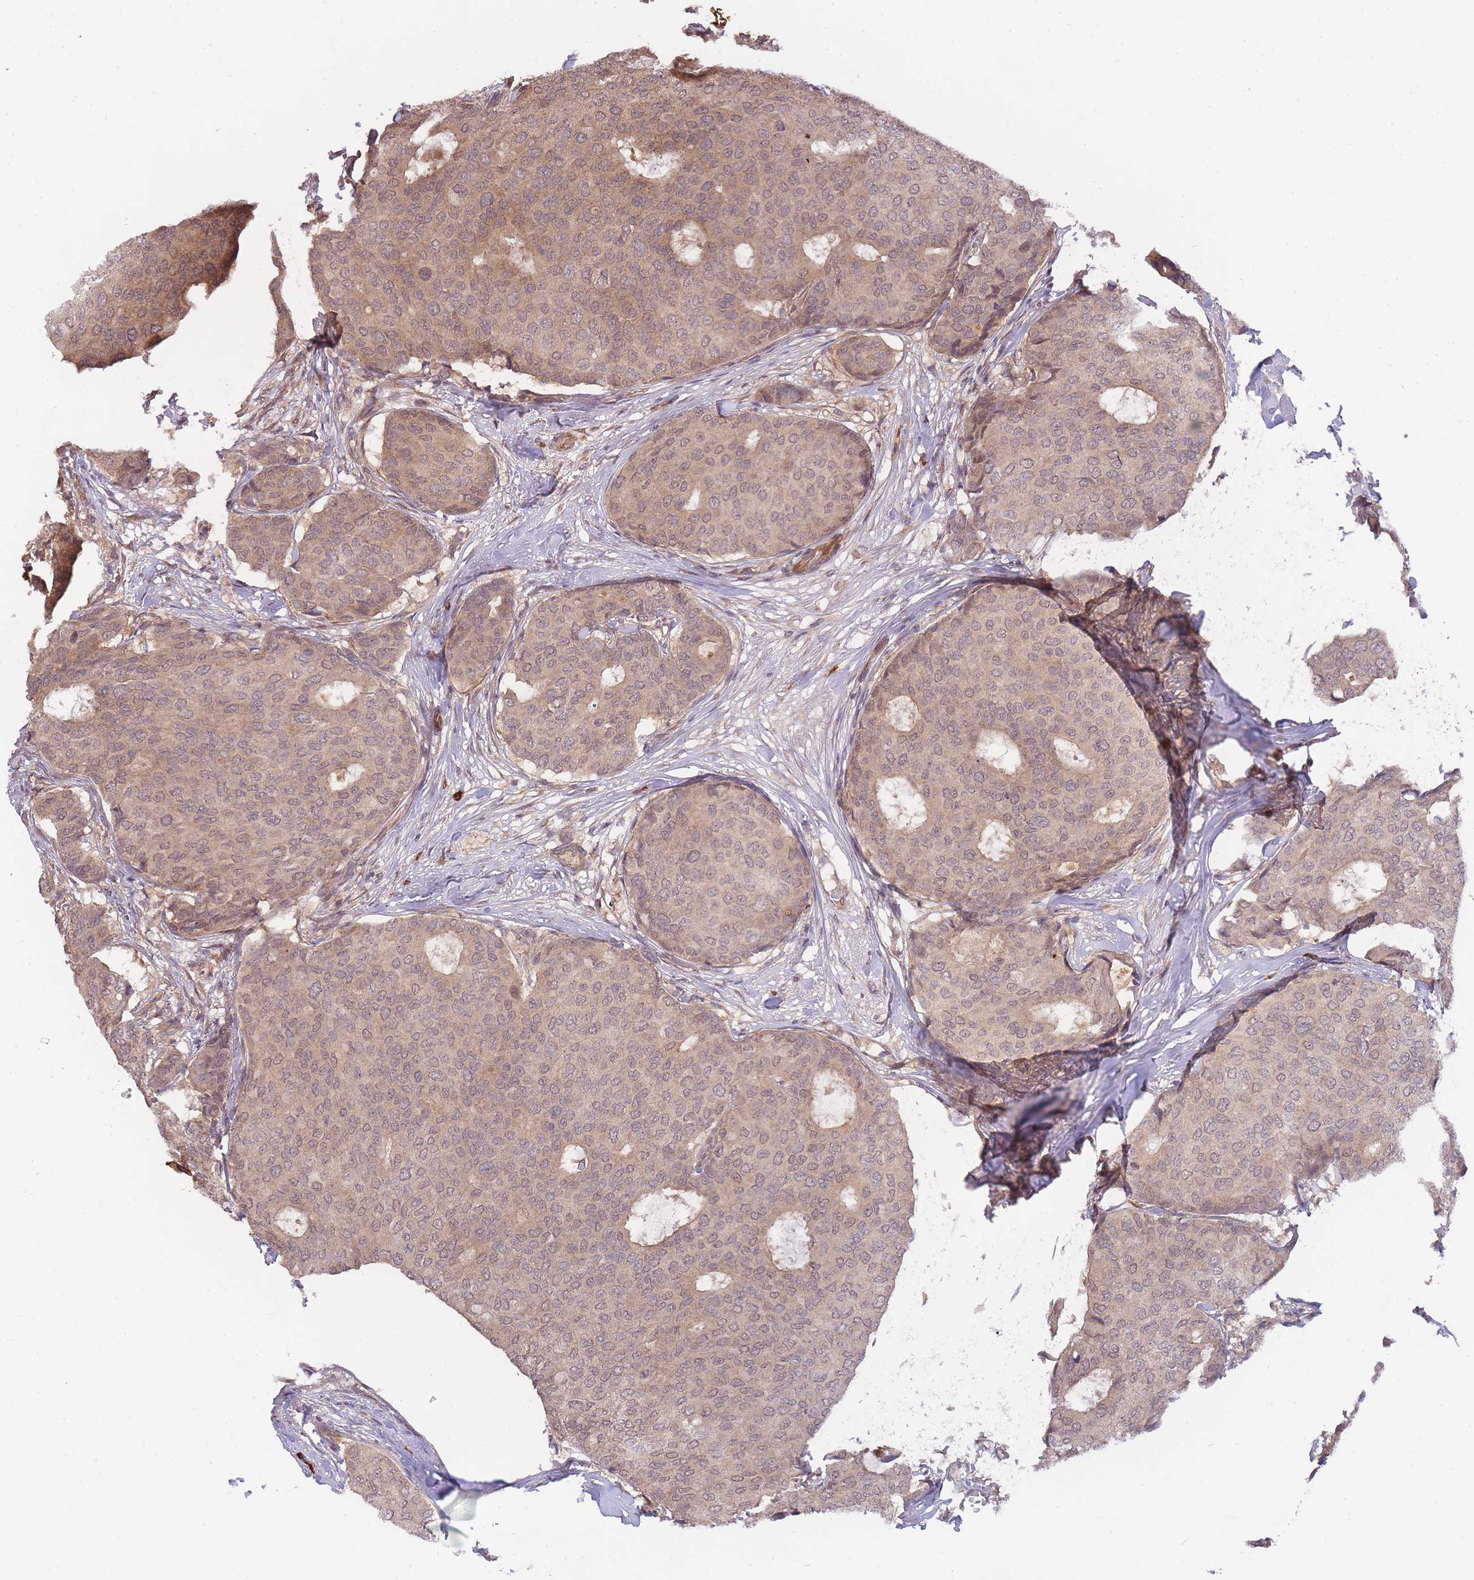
{"staining": {"intensity": "moderate", "quantity": ">75%", "location": "cytoplasmic/membranous"}, "tissue": "breast cancer", "cell_type": "Tumor cells", "image_type": "cancer", "snomed": [{"axis": "morphology", "description": "Duct carcinoma"}, {"axis": "topography", "description": "Breast"}], "caption": "This histopathology image exhibits IHC staining of human breast infiltrating ductal carcinoma, with medium moderate cytoplasmic/membranous staining in approximately >75% of tumor cells.", "gene": "SMC6", "patient": {"sex": "female", "age": 75}}